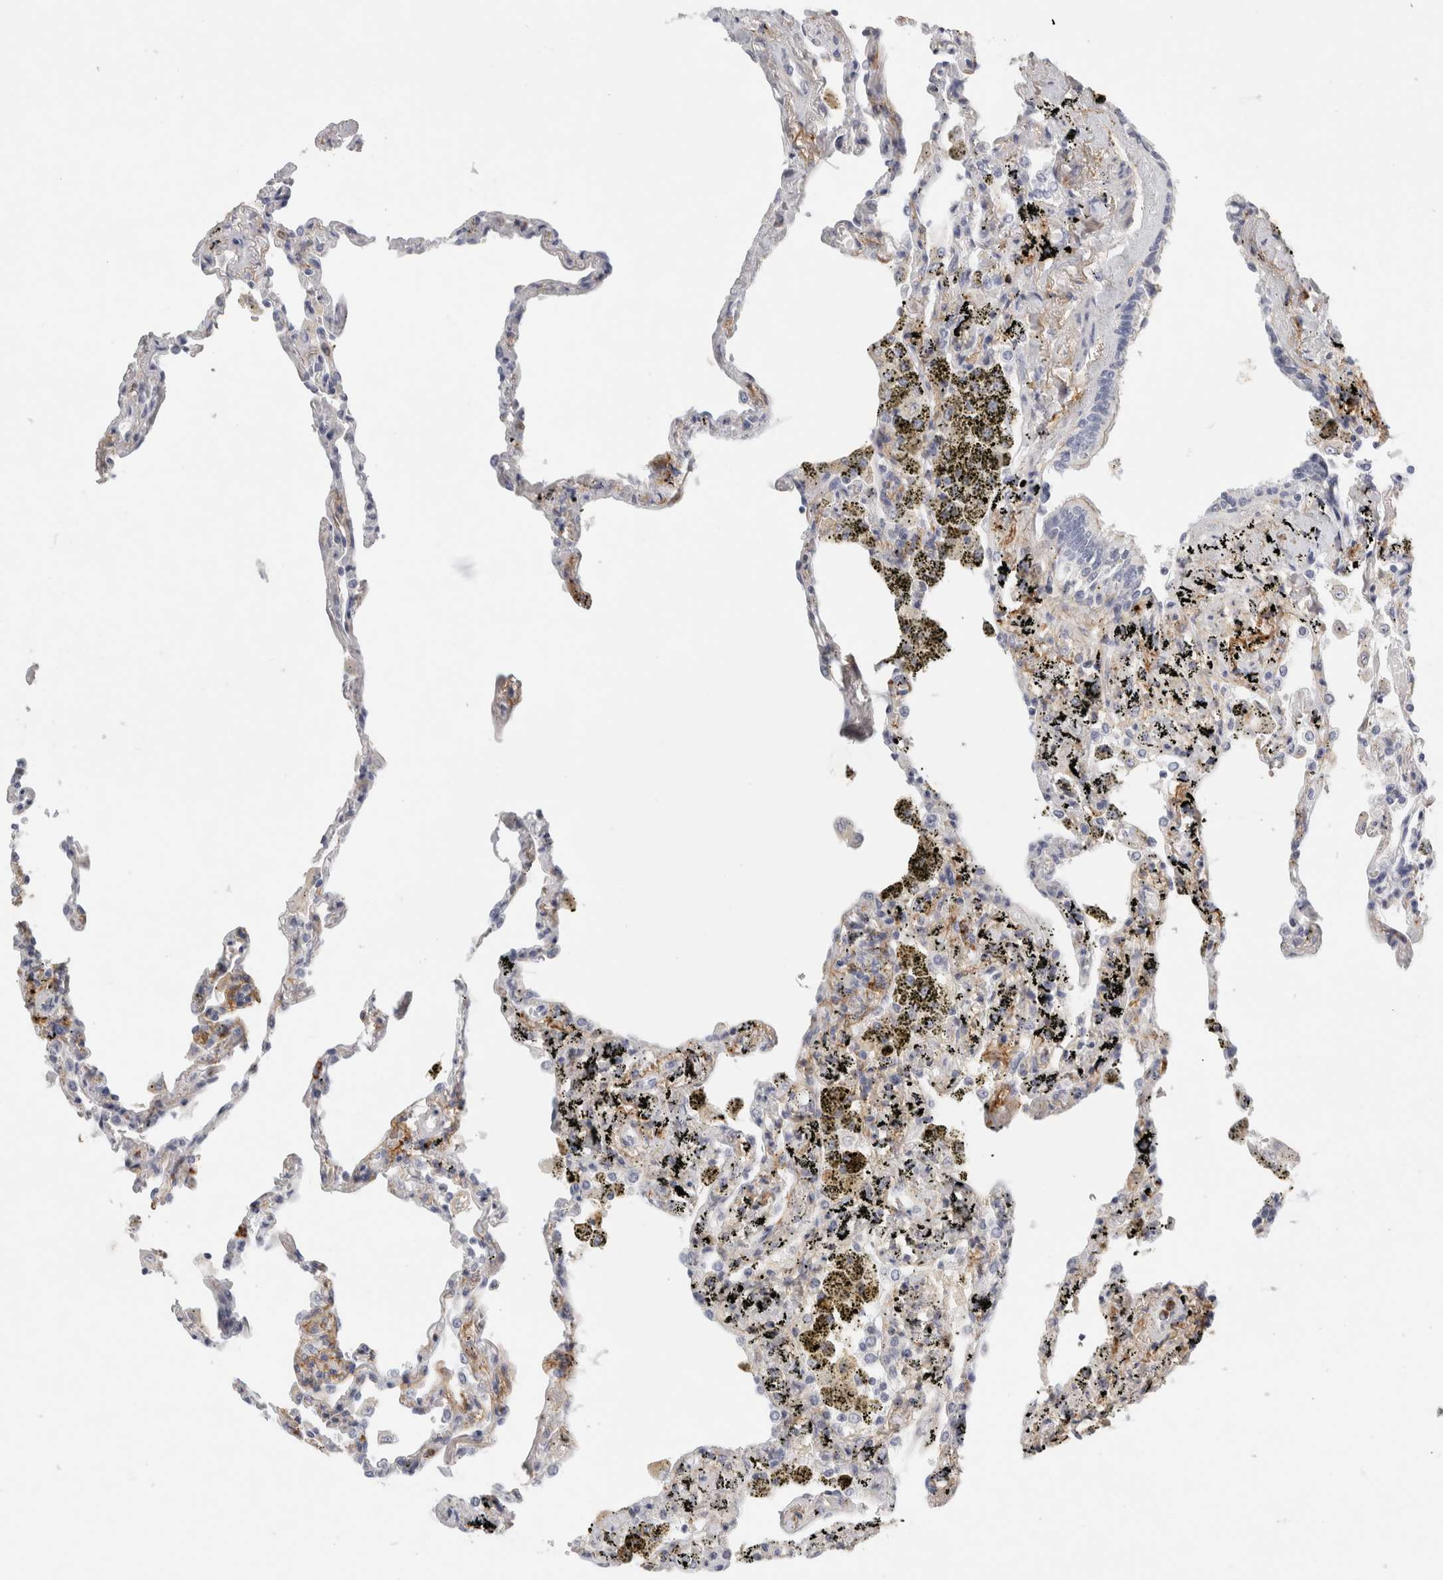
{"staining": {"intensity": "negative", "quantity": "none", "location": "none"}, "tissue": "lung", "cell_type": "Alveolar cells", "image_type": "normal", "snomed": [{"axis": "morphology", "description": "Normal tissue, NOS"}, {"axis": "topography", "description": "Lung"}], "caption": "The image reveals no staining of alveolar cells in benign lung. The staining was performed using DAB to visualize the protein expression in brown, while the nuclei were stained in blue with hematoxylin (Magnification: 20x).", "gene": "FGL2", "patient": {"sex": "male", "age": 59}}